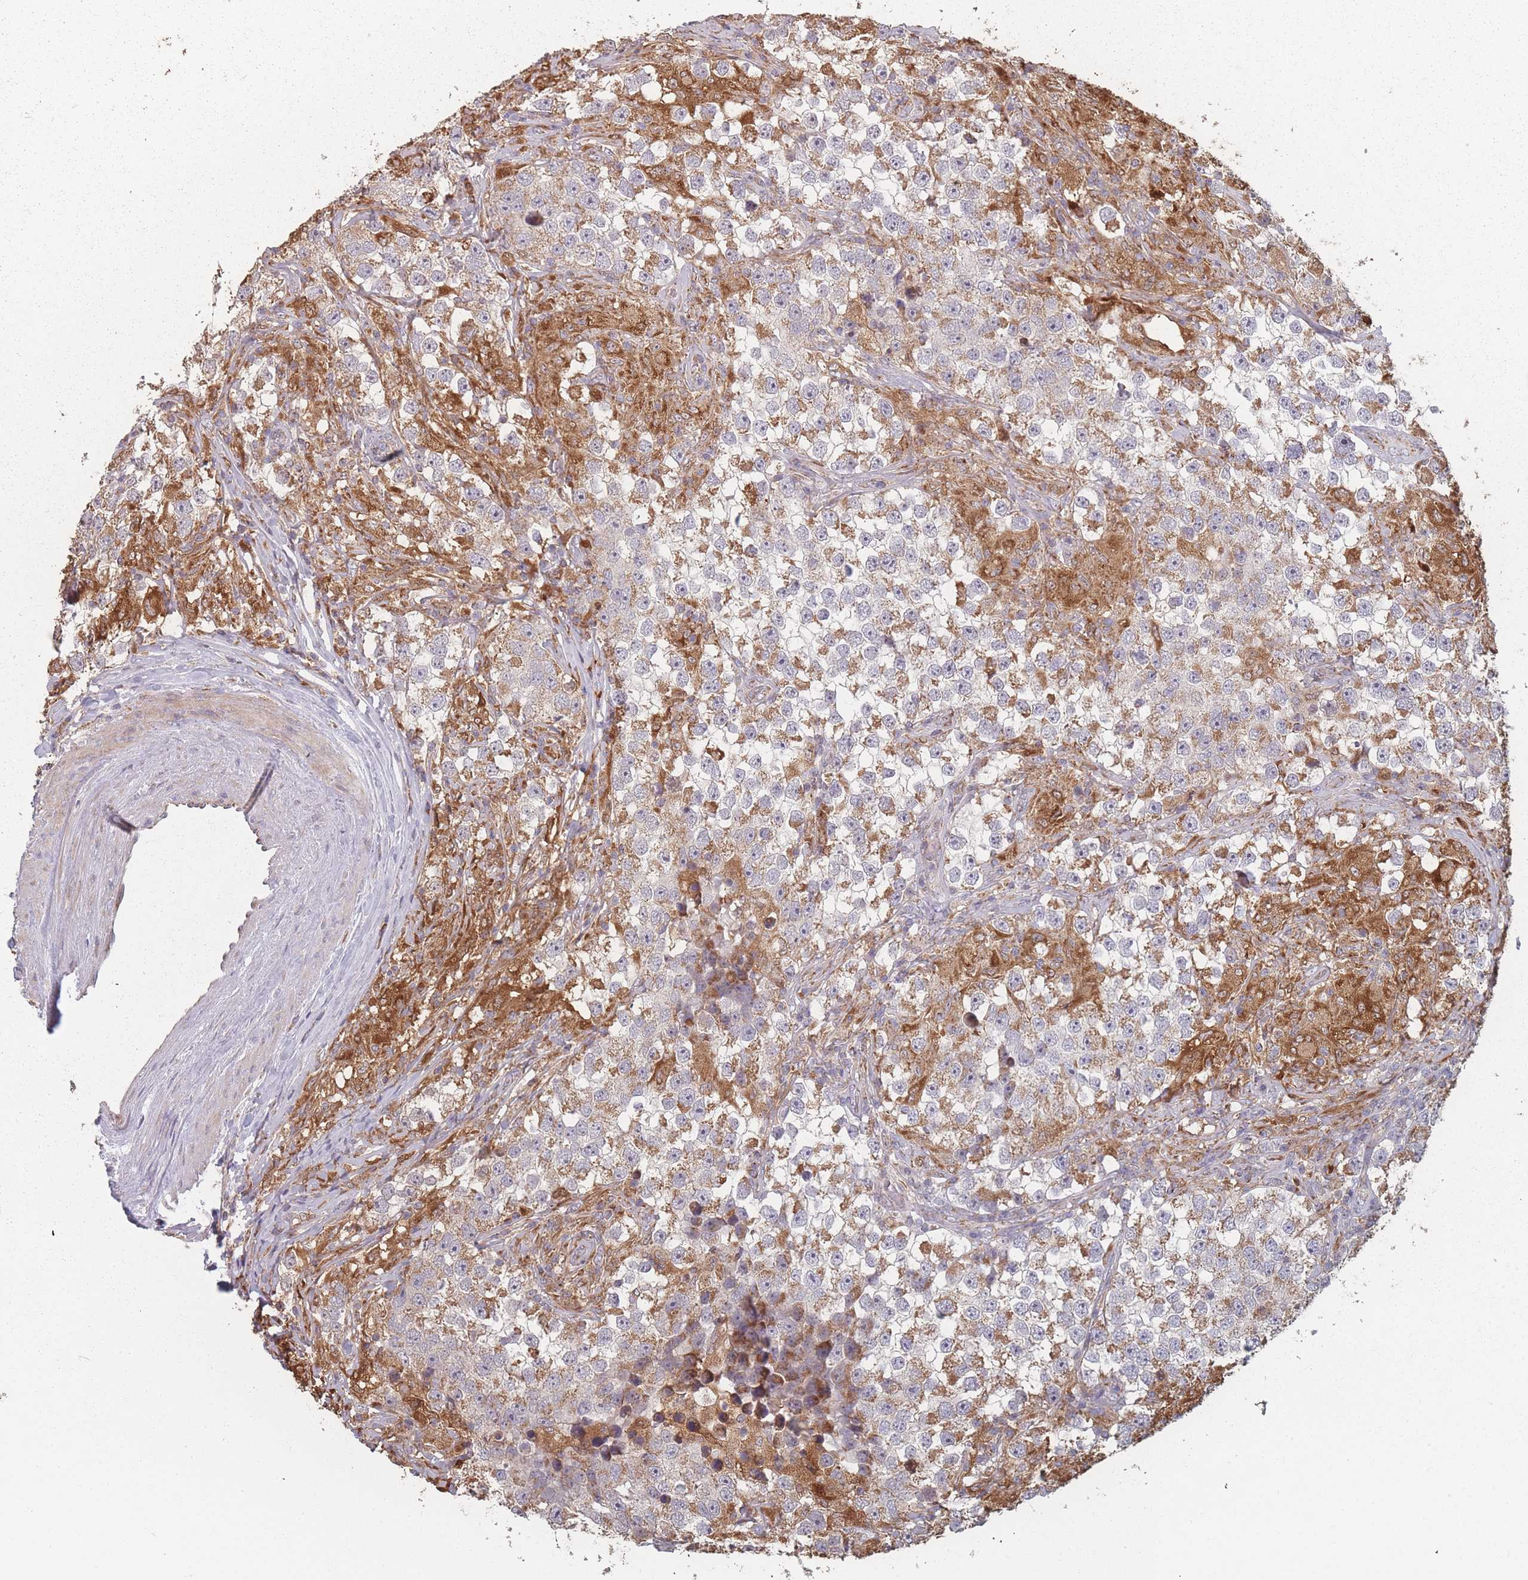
{"staining": {"intensity": "moderate", "quantity": "25%-75%", "location": "cytoplasmic/membranous"}, "tissue": "testis cancer", "cell_type": "Tumor cells", "image_type": "cancer", "snomed": [{"axis": "morphology", "description": "Seminoma, NOS"}, {"axis": "topography", "description": "Testis"}], "caption": "A photomicrograph of human testis cancer (seminoma) stained for a protein reveals moderate cytoplasmic/membranous brown staining in tumor cells. (DAB (3,3'-diaminobenzidine) IHC, brown staining for protein, blue staining for nuclei).", "gene": "PSMB3", "patient": {"sex": "male", "age": 46}}